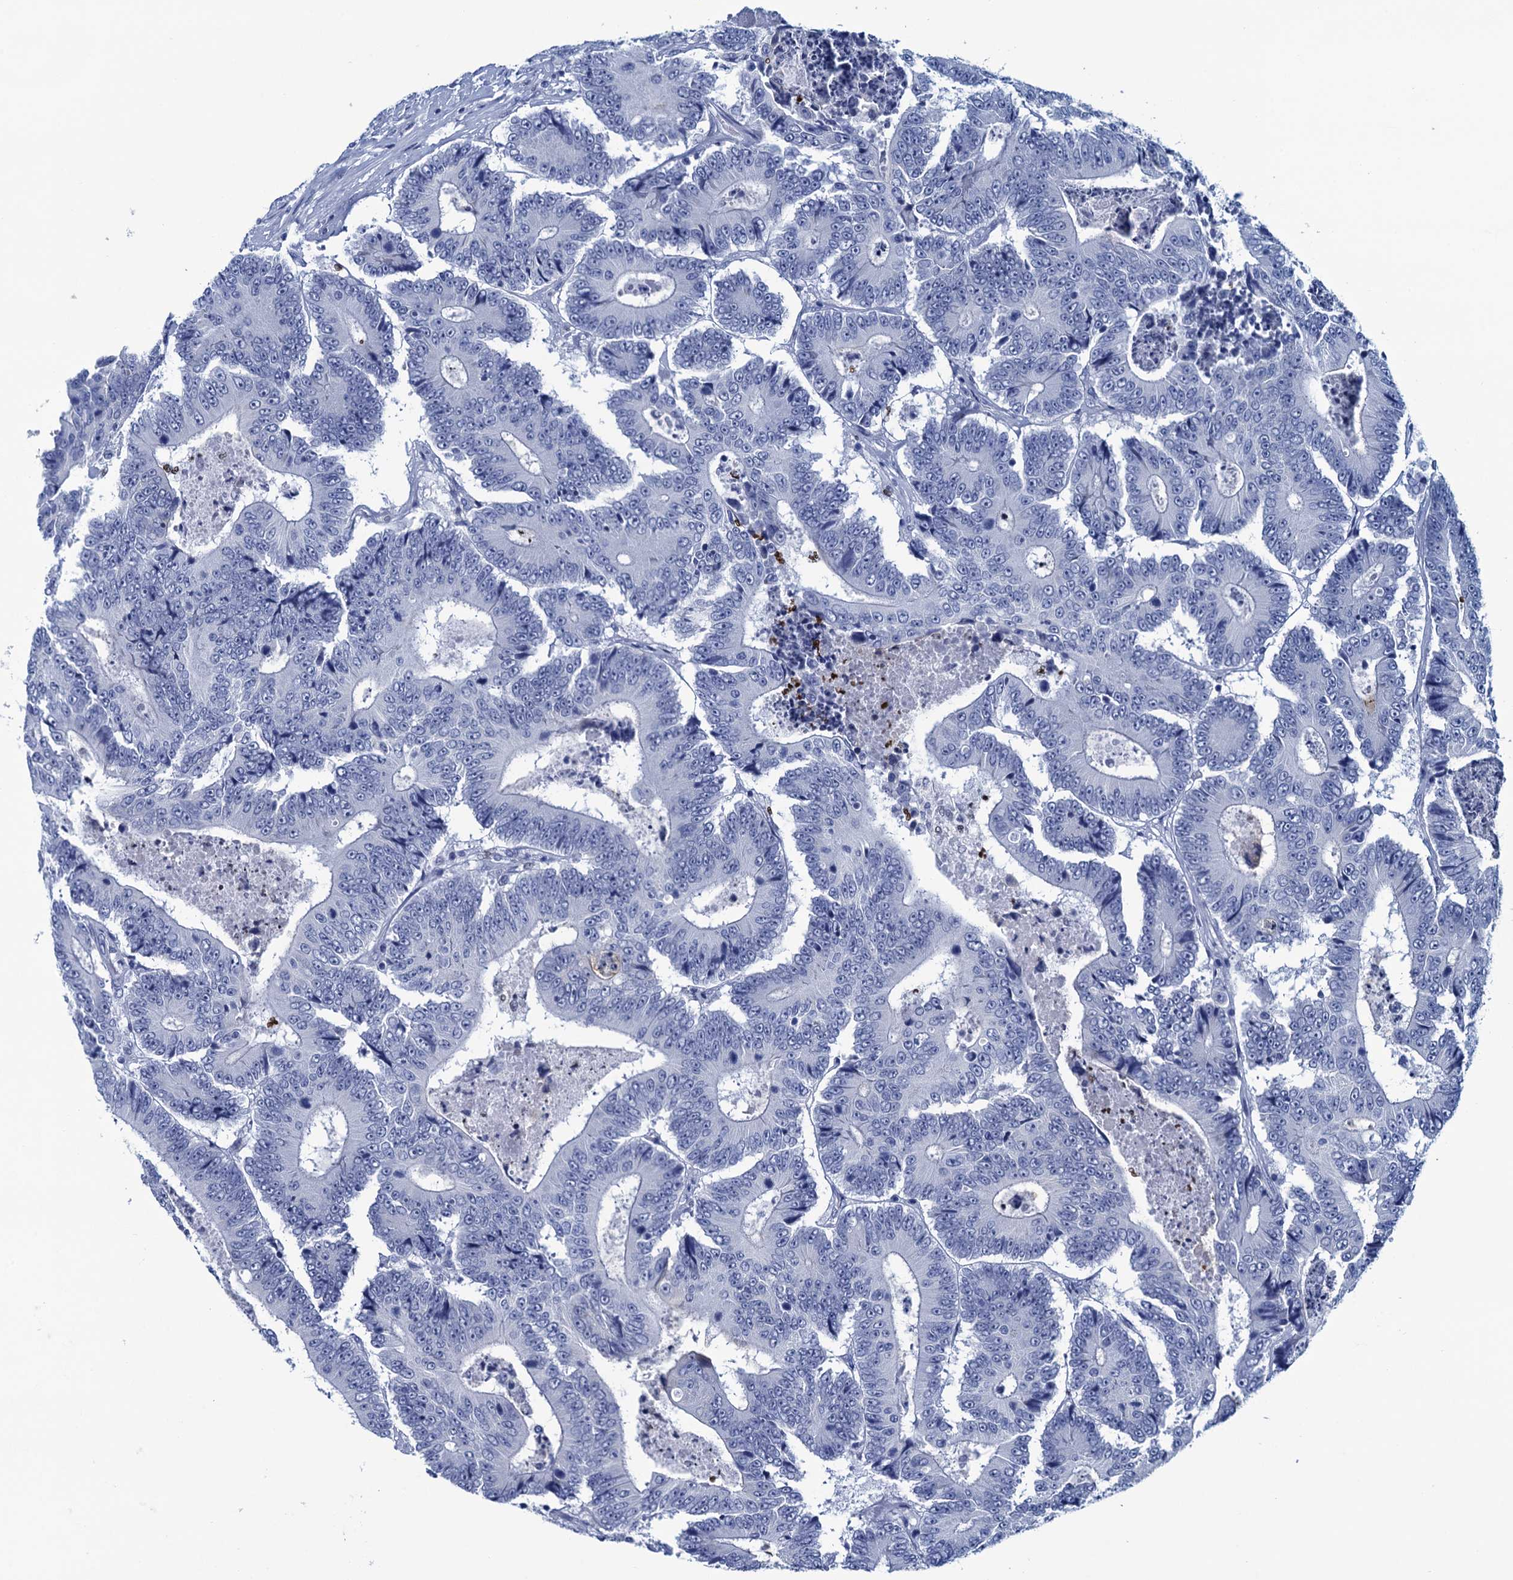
{"staining": {"intensity": "negative", "quantity": "none", "location": "none"}, "tissue": "colorectal cancer", "cell_type": "Tumor cells", "image_type": "cancer", "snomed": [{"axis": "morphology", "description": "Adenocarcinoma, NOS"}, {"axis": "topography", "description": "Colon"}], "caption": "Immunohistochemical staining of colorectal cancer reveals no significant expression in tumor cells.", "gene": "RHCG", "patient": {"sex": "male", "age": 83}}